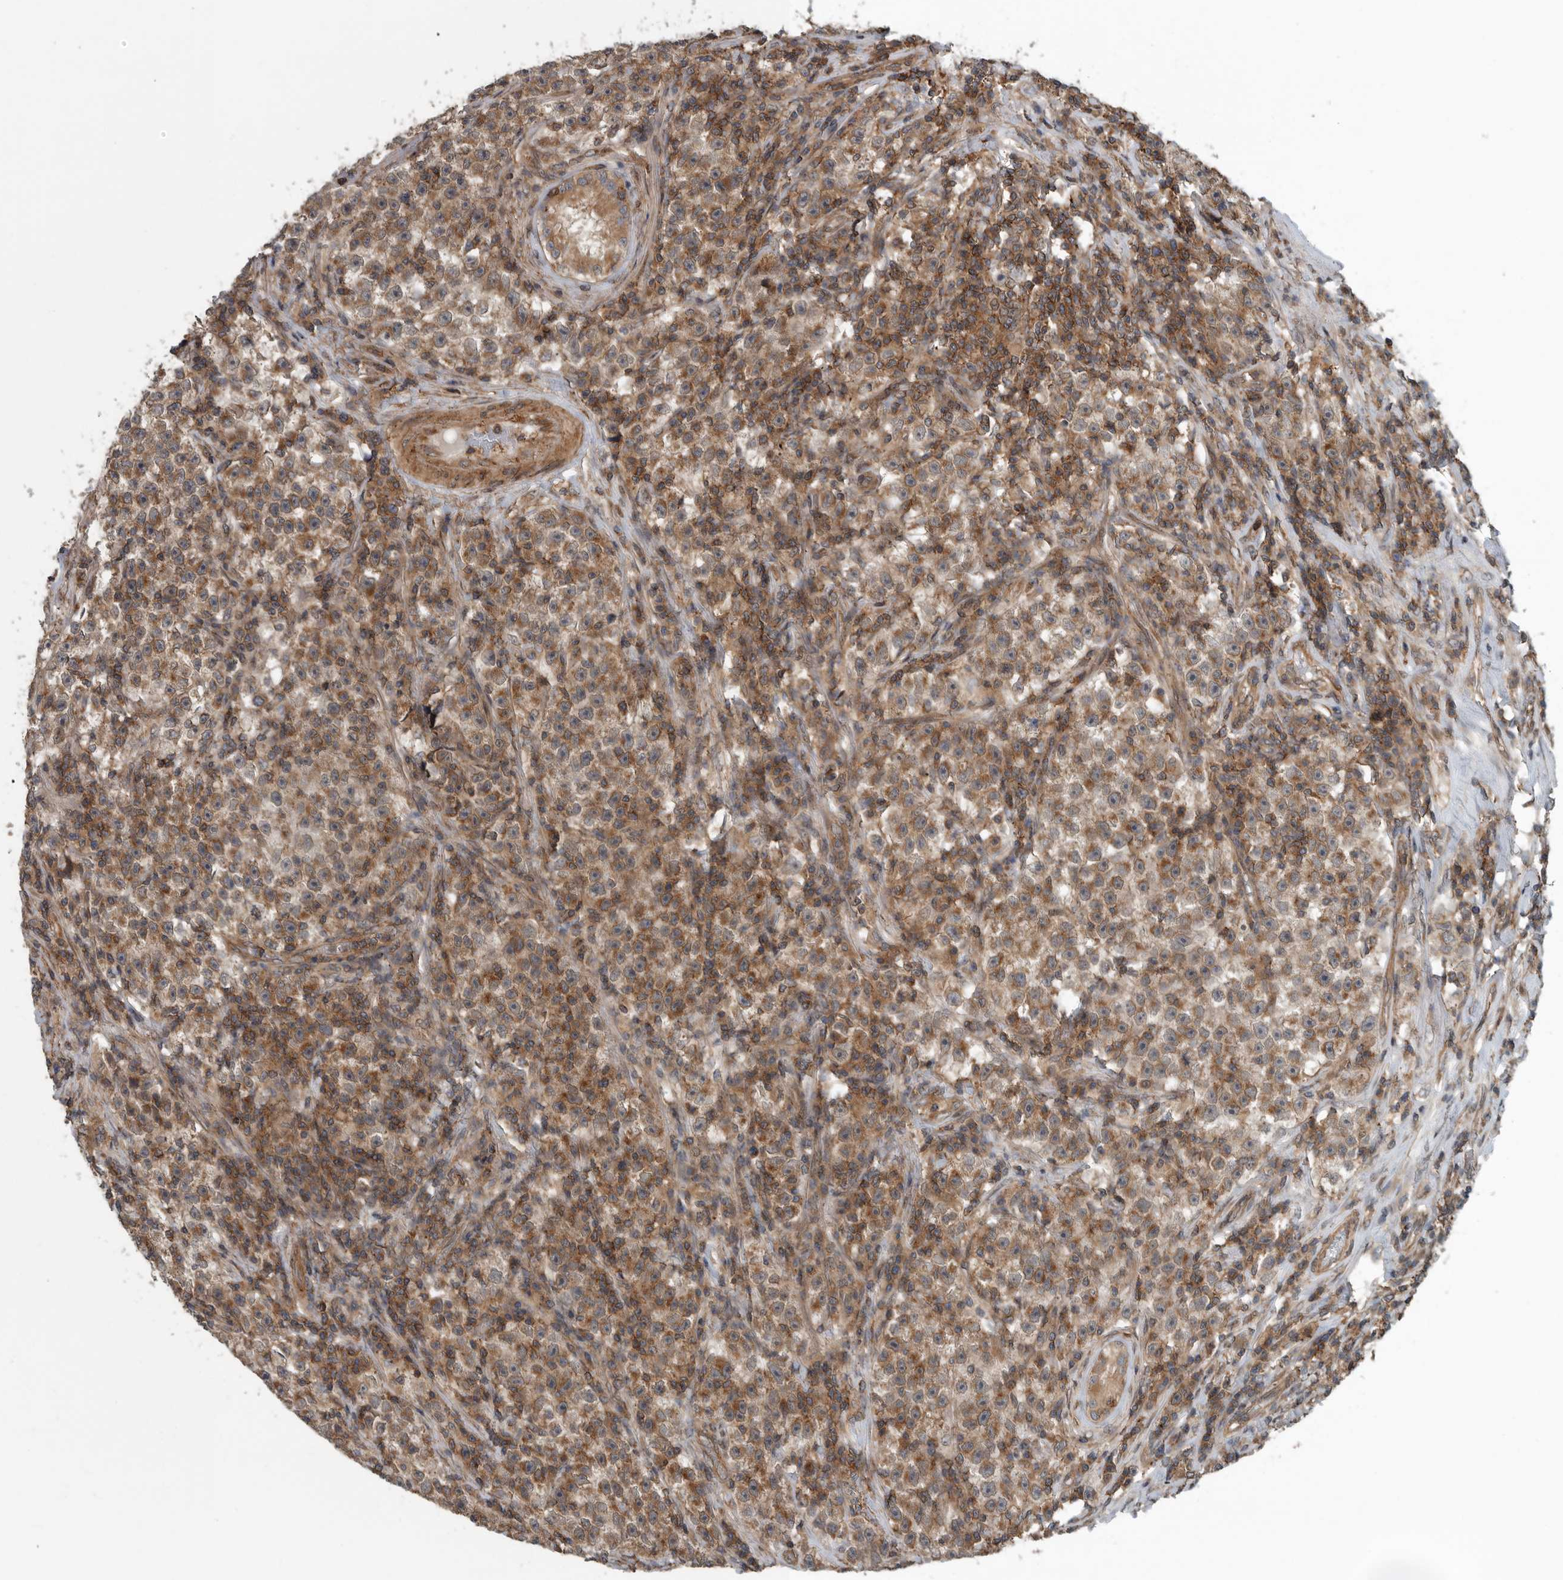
{"staining": {"intensity": "moderate", "quantity": ">75%", "location": "cytoplasmic/membranous"}, "tissue": "testis cancer", "cell_type": "Tumor cells", "image_type": "cancer", "snomed": [{"axis": "morphology", "description": "Seminoma, NOS"}, {"axis": "topography", "description": "Testis"}], "caption": "Seminoma (testis) stained for a protein (brown) reveals moderate cytoplasmic/membranous positive staining in about >75% of tumor cells.", "gene": "AMFR", "patient": {"sex": "male", "age": 22}}